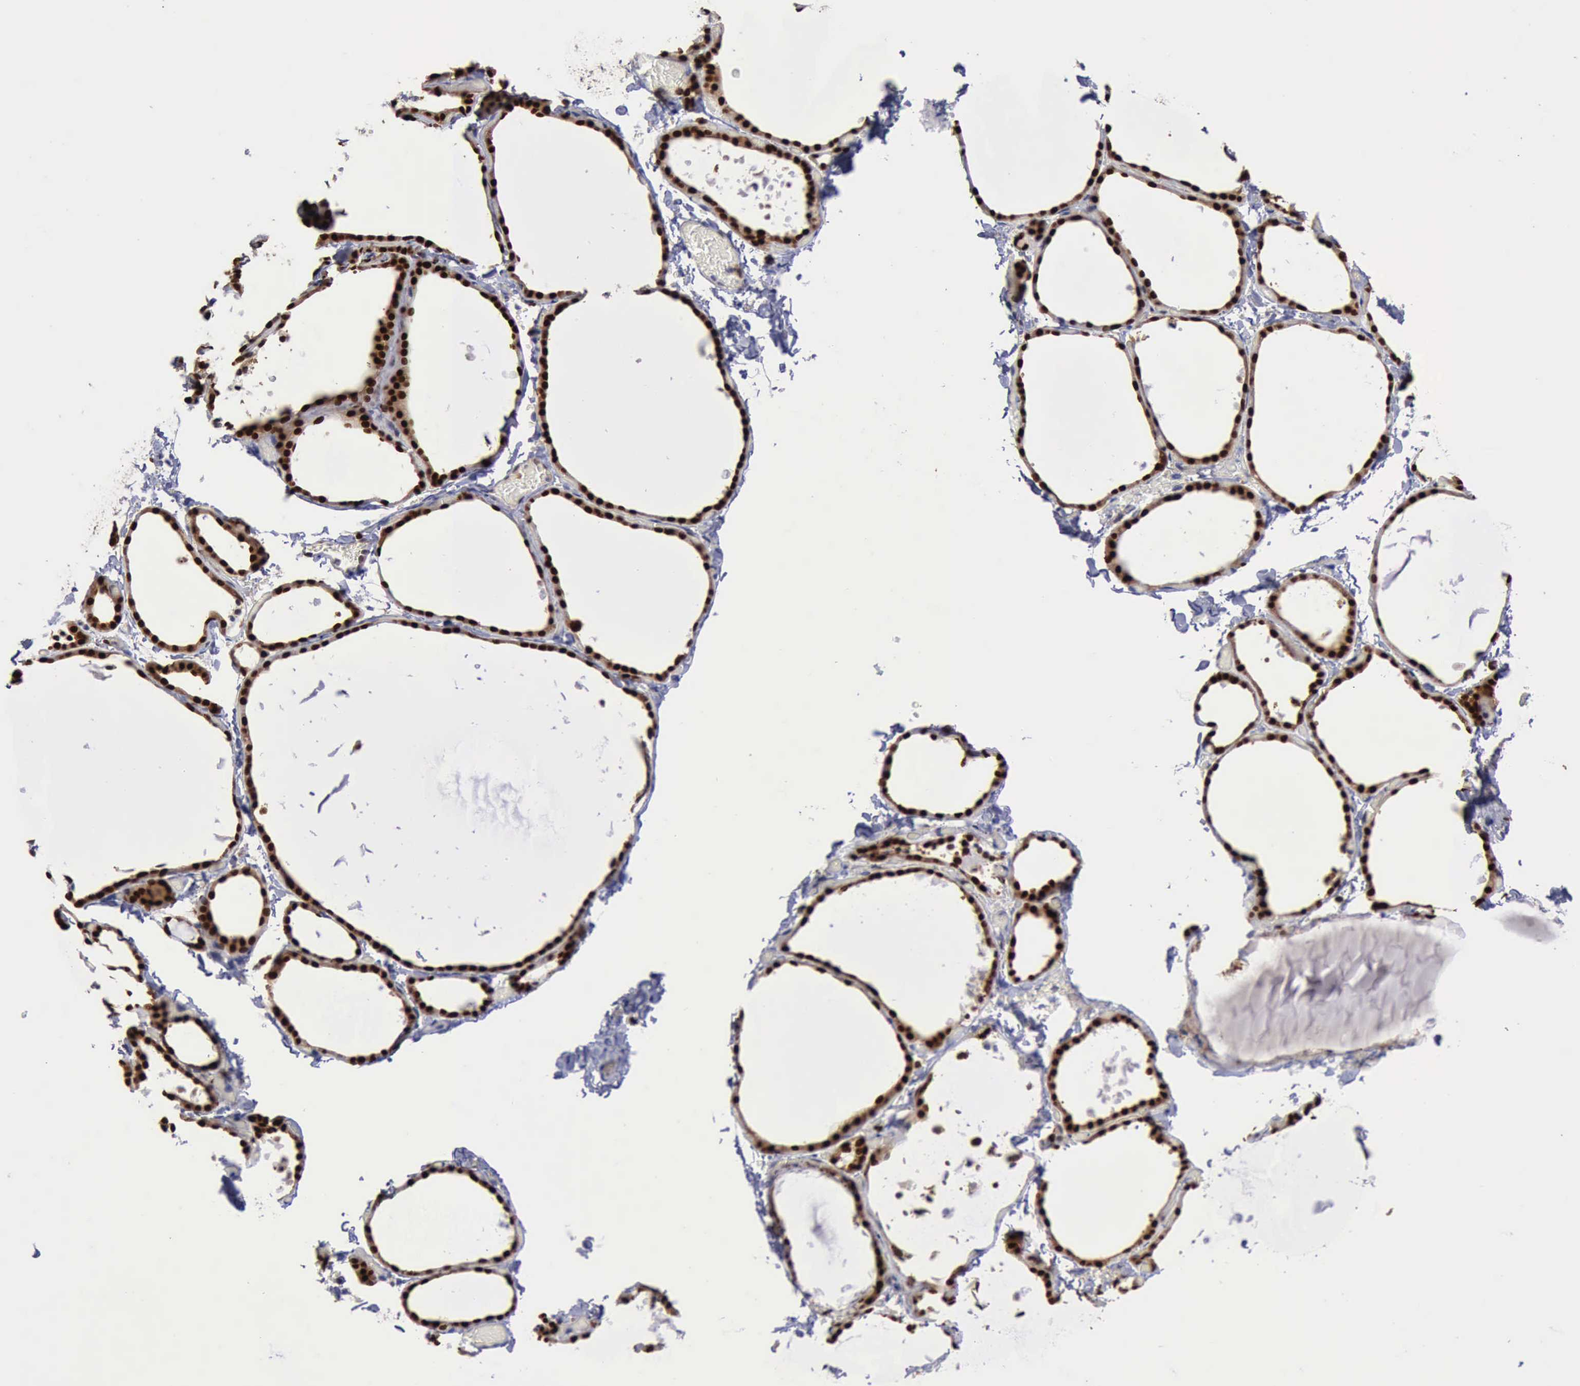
{"staining": {"intensity": "strong", "quantity": ">75%", "location": "cytoplasmic/membranous,nuclear"}, "tissue": "thyroid gland", "cell_type": "Glandular cells", "image_type": "normal", "snomed": [{"axis": "morphology", "description": "Normal tissue, NOS"}, {"axis": "topography", "description": "Thyroid gland"}], "caption": "Immunohistochemistry (IHC) image of unremarkable thyroid gland: human thyroid gland stained using IHC reveals high levels of strong protein expression localized specifically in the cytoplasmic/membranous,nuclear of glandular cells, appearing as a cytoplasmic/membranous,nuclear brown color.", "gene": "PDCD4", "patient": {"sex": "male", "age": 76}}